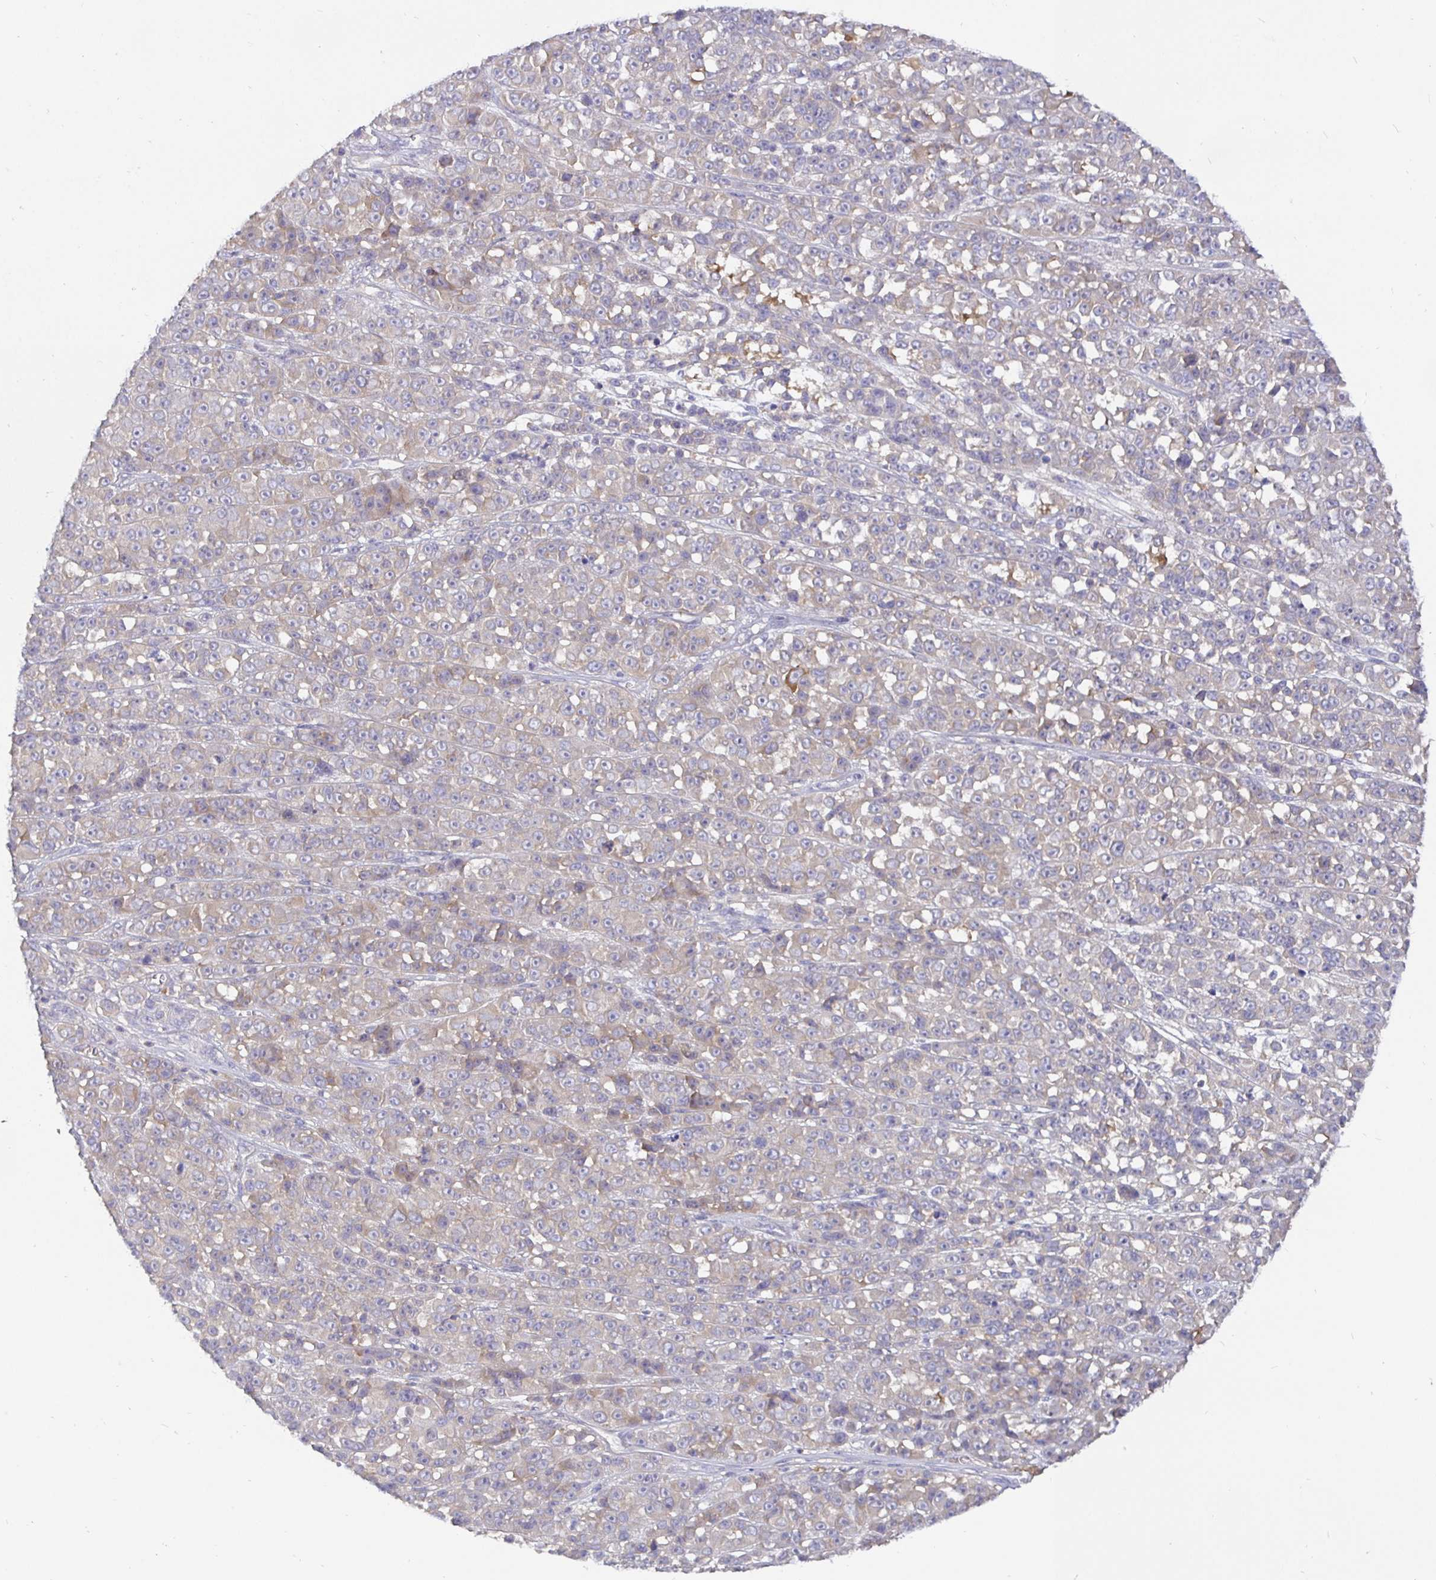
{"staining": {"intensity": "negative", "quantity": "none", "location": "none"}, "tissue": "melanoma", "cell_type": "Tumor cells", "image_type": "cancer", "snomed": [{"axis": "morphology", "description": "Malignant melanoma, NOS"}, {"axis": "topography", "description": "Skin"}, {"axis": "topography", "description": "Skin of back"}], "caption": "The micrograph shows no significant positivity in tumor cells of malignant melanoma.", "gene": "KIF21A", "patient": {"sex": "male", "age": 91}}